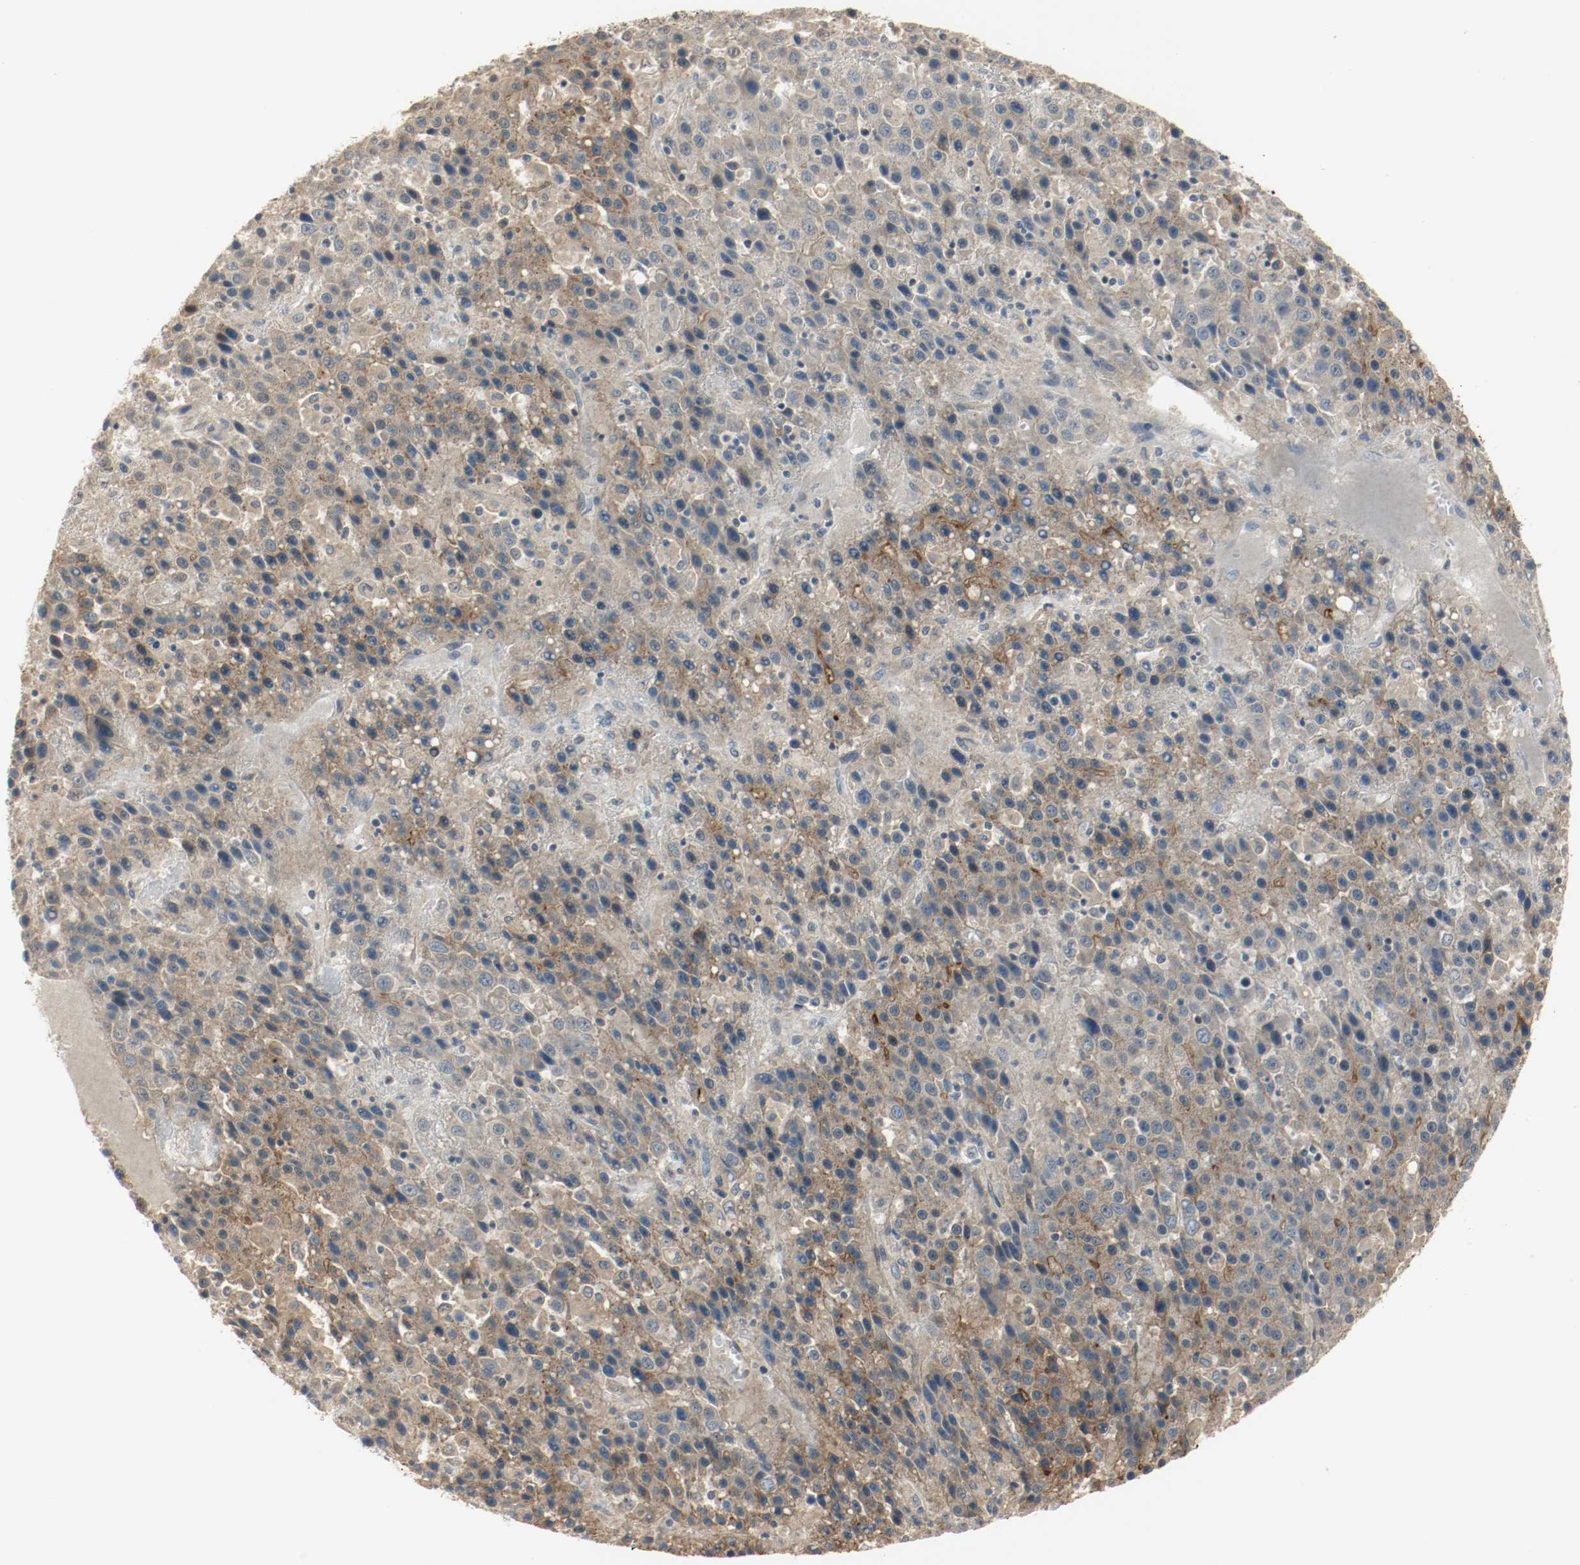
{"staining": {"intensity": "moderate", "quantity": ">75%", "location": "cytoplasmic/membranous"}, "tissue": "liver cancer", "cell_type": "Tumor cells", "image_type": "cancer", "snomed": [{"axis": "morphology", "description": "Carcinoma, Hepatocellular, NOS"}, {"axis": "topography", "description": "Liver"}], "caption": "Immunohistochemical staining of human liver cancer (hepatocellular carcinoma) exhibits moderate cytoplasmic/membranous protein expression in approximately >75% of tumor cells.", "gene": "MELTF", "patient": {"sex": "female", "age": 53}}